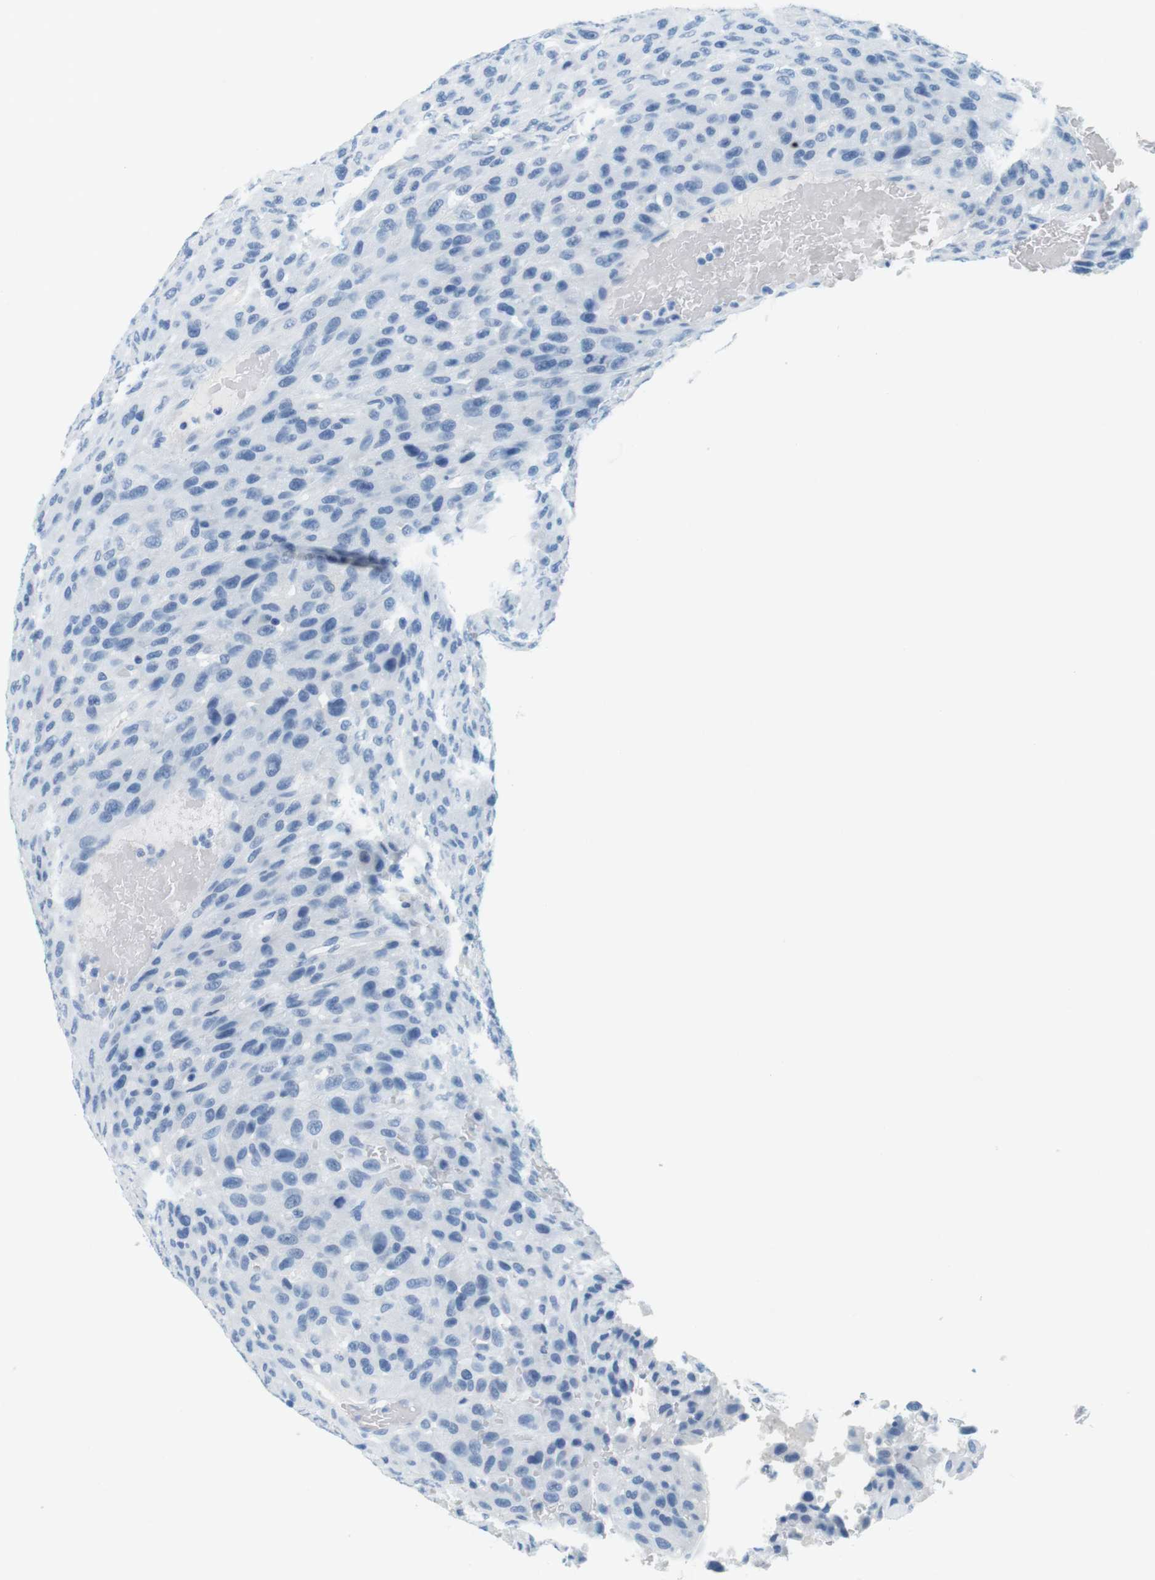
{"staining": {"intensity": "negative", "quantity": "none", "location": "none"}, "tissue": "urothelial cancer", "cell_type": "Tumor cells", "image_type": "cancer", "snomed": [{"axis": "morphology", "description": "Urothelial carcinoma, High grade"}, {"axis": "topography", "description": "Urinary bladder"}], "caption": "The immunohistochemistry image has no significant expression in tumor cells of high-grade urothelial carcinoma tissue.", "gene": "CYP2C9", "patient": {"sex": "male", "age": 66}}